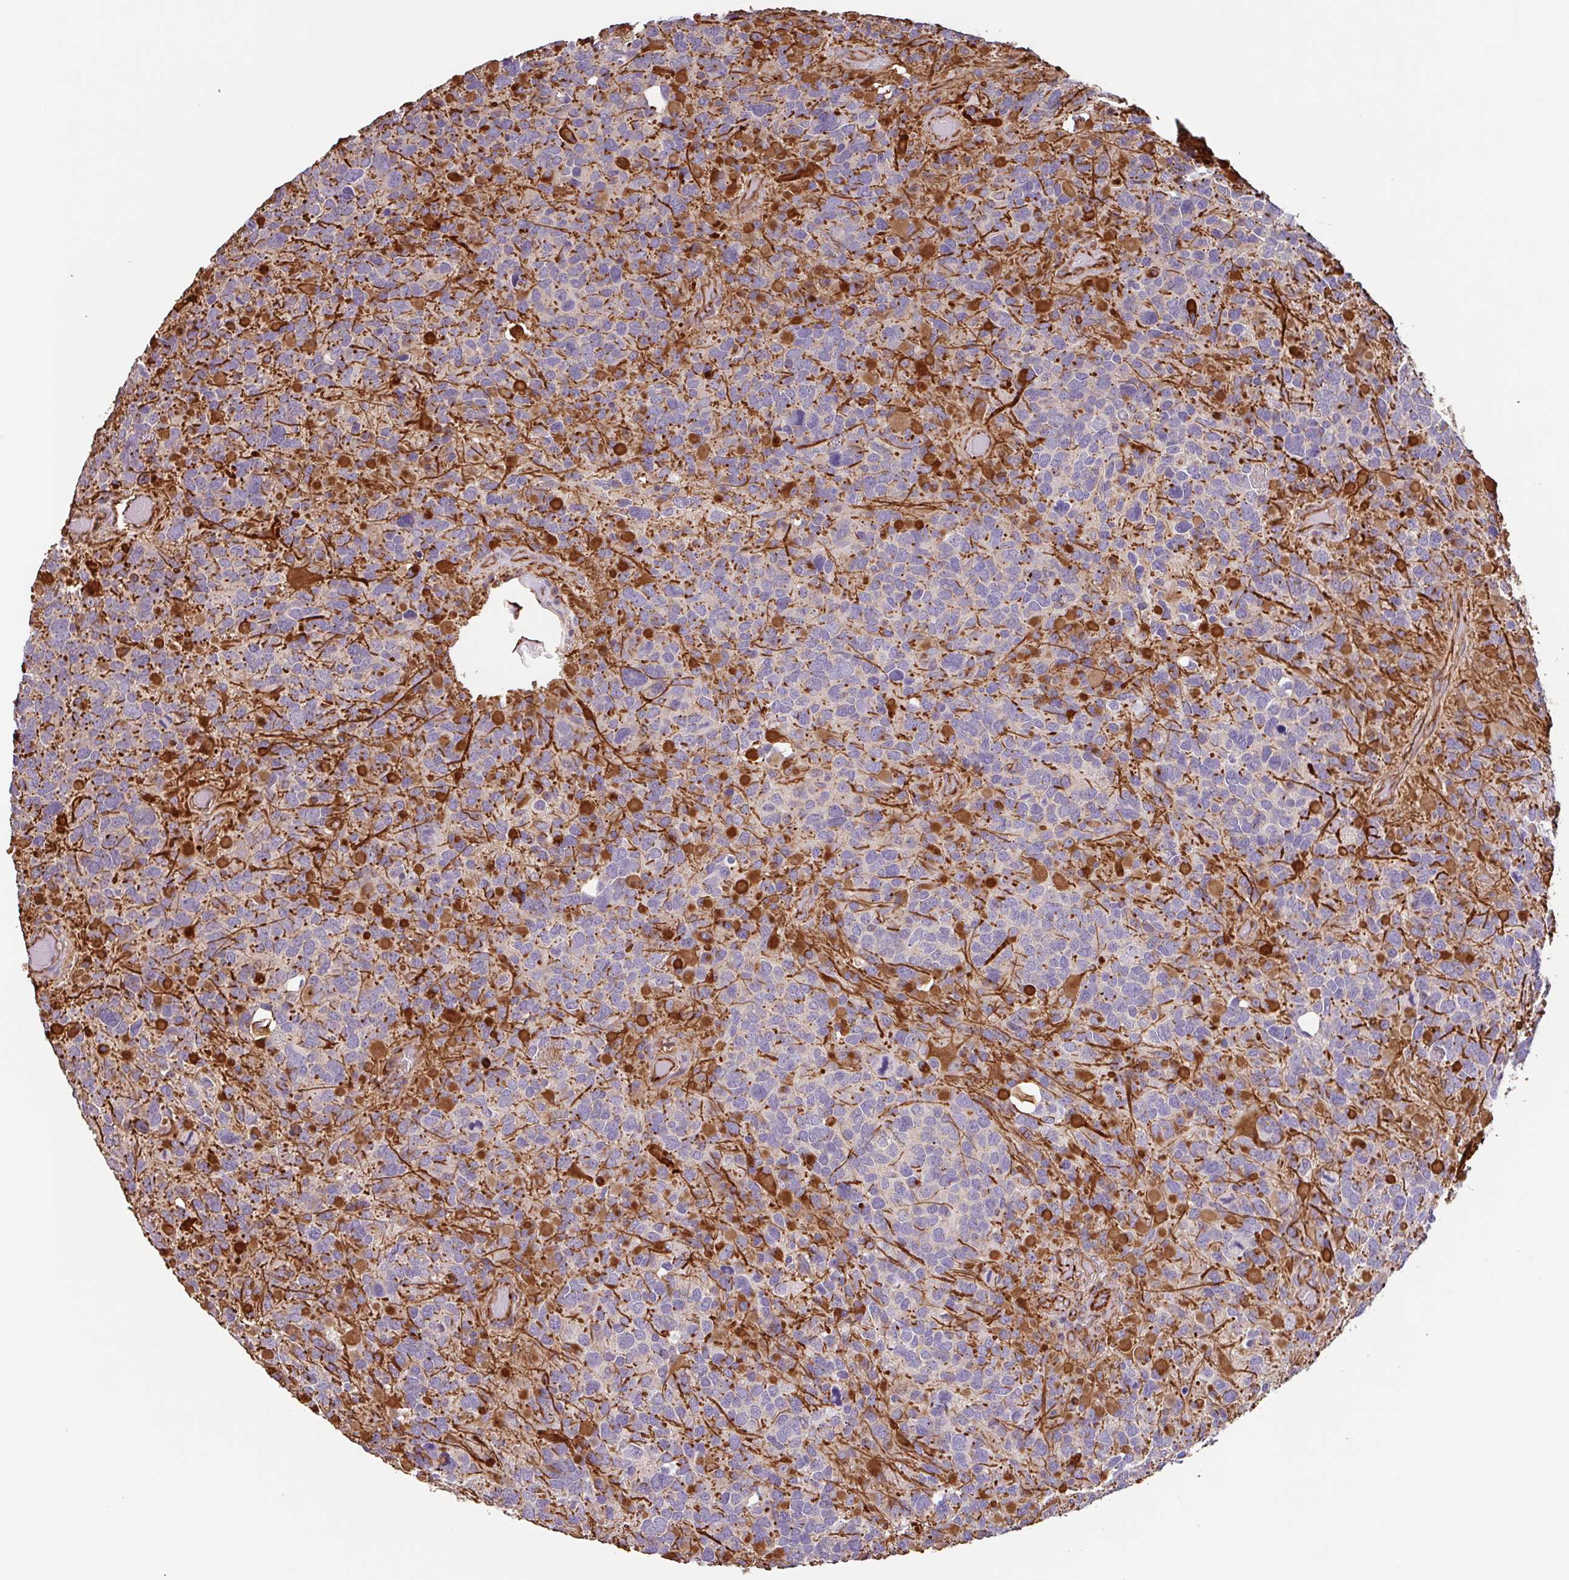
{"staining": {"intensity": "moderate", "quantity": "<25%", "location": "cytoplasmic/membranous"}, "tissue": "glioma", "cell_type": "Tumor cells", "image_type": "cancer", "snomed": [{"axis": "morphology", "description": "Glioma, malignant, High grade"}, {"axis": "topography", "description": "Brain"}], "caption": "Tumor cells display low levels of moderate cytoplasmic/membranous positivity in about <25% of cells in human malignant glioma (high-grade).", "gene": "ZNF790", "patient": {"sex": "female", "age": 40}}